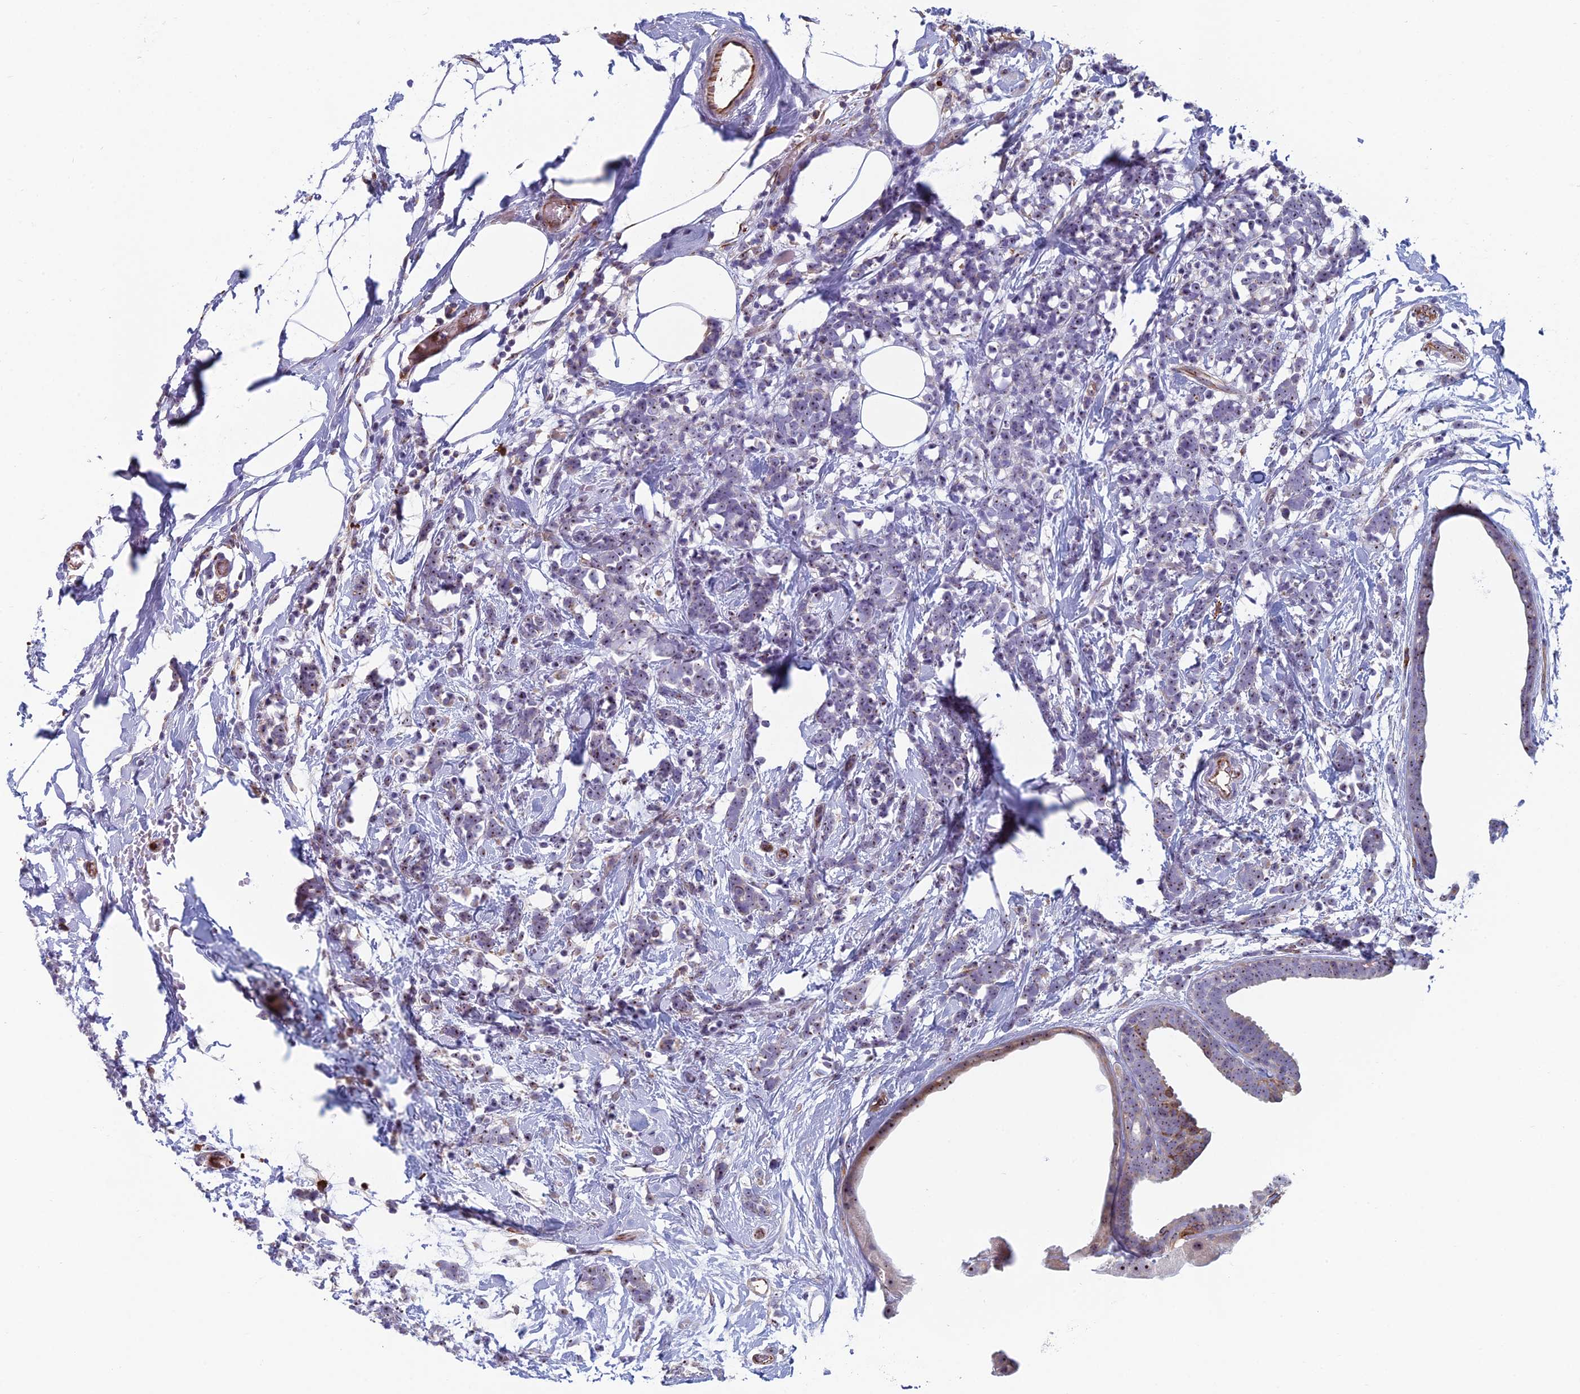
{"staining": {"intensity": "weak", "quantity": "25%-75%", "location": "nuclear"}, "tissue": "breast cancer", "cell_type": "Tumor cells", "image_type": "cancer", "snomed": [{"axis": "morphology", "description": "Lobular carcinoma"}, {"axis": "topography", "description": "Breast"}], "caption": "IHC staining of breast cancer (lobular carcinoma), which exhibits low levels of weak nuclear expression in about 25%-75% of tumor cells indicating weak nuclear protein staining. The staining was performed using DAB (brown) for protein detection and nuclei were counterstained in hematoxylin (blue).", "gene": "NOC2L", "patient": {"sex": "female", "age": 58}}